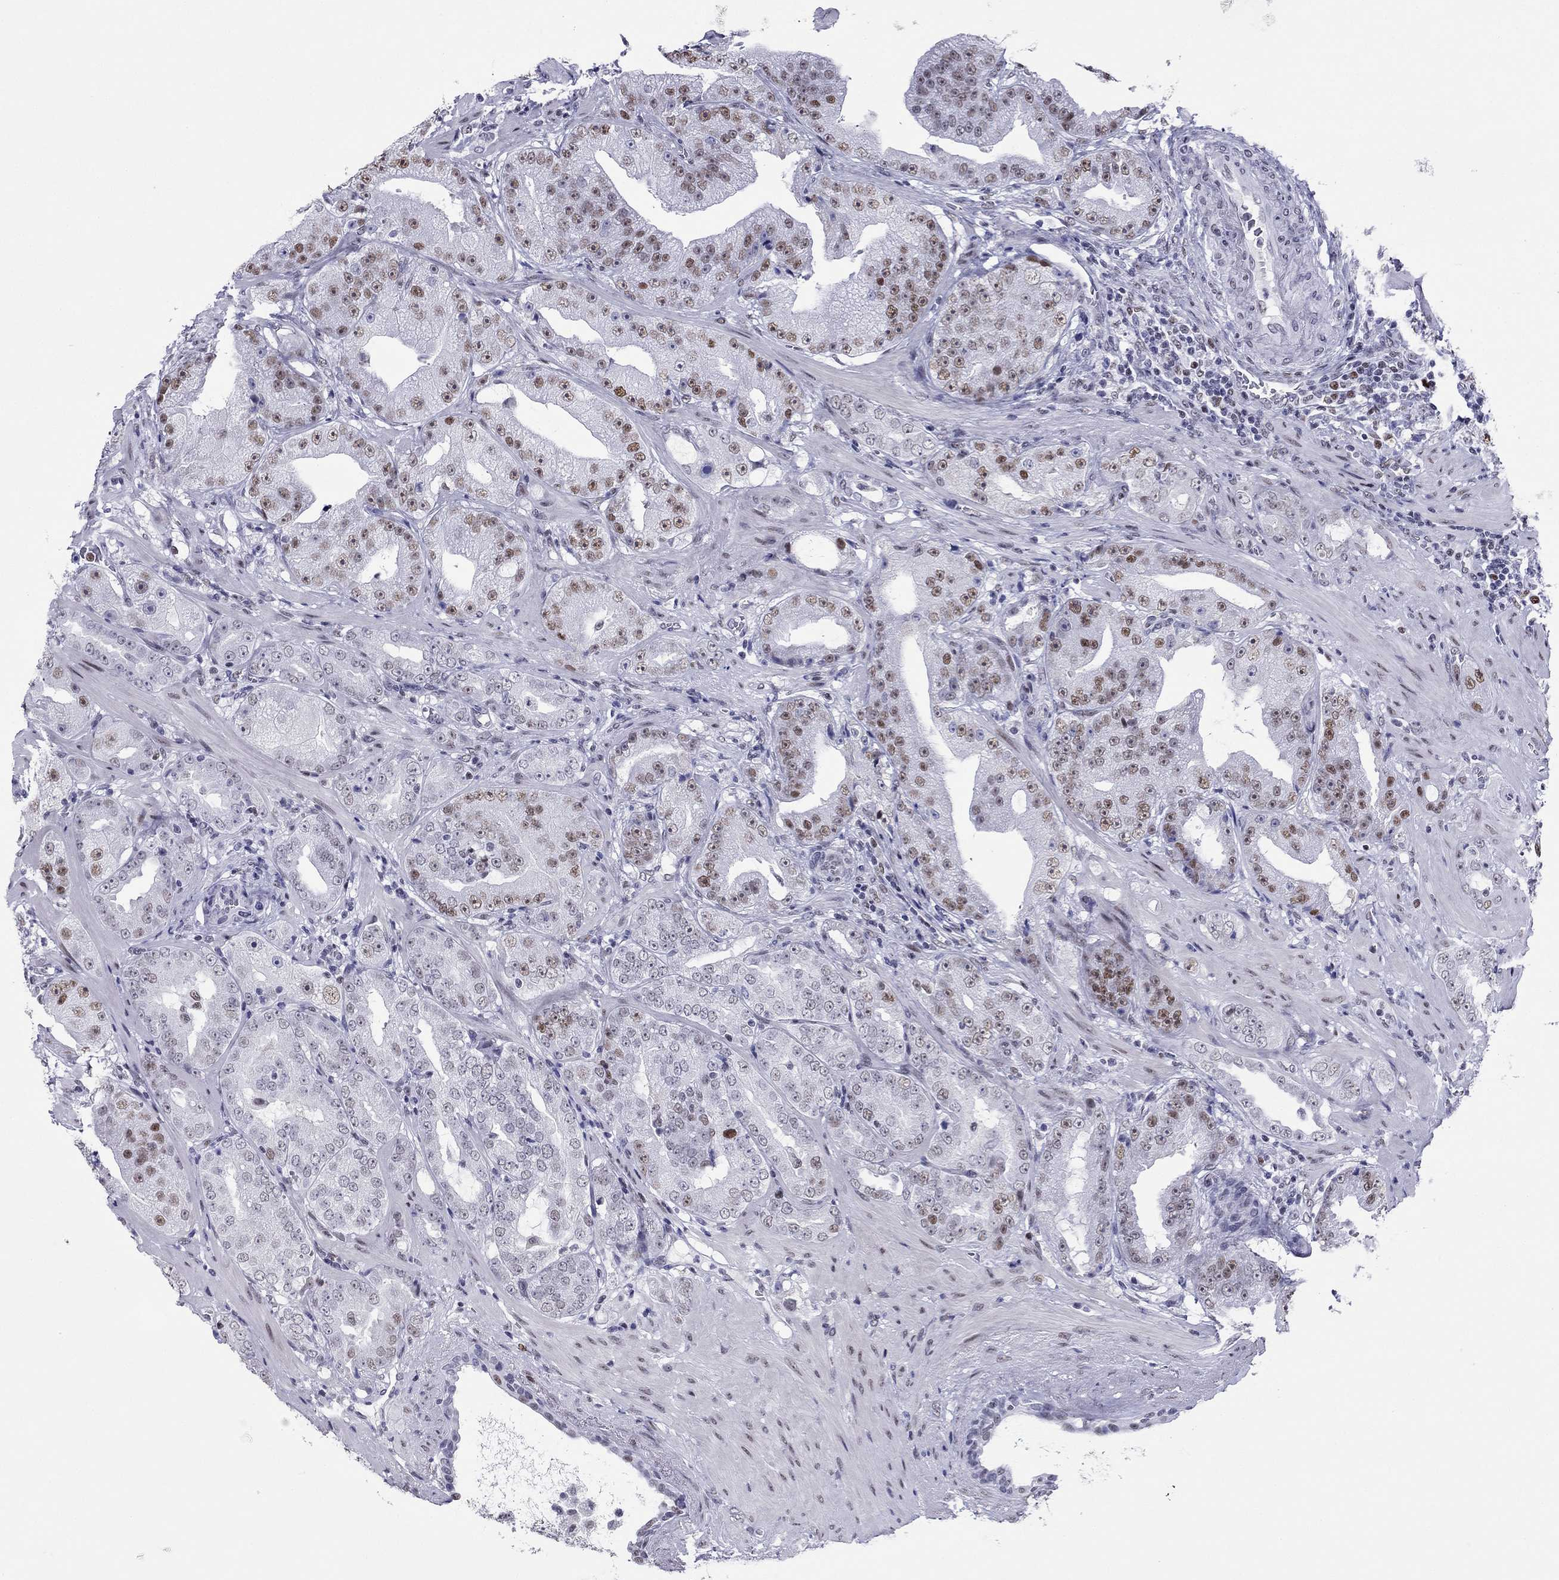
{"staining": {"intensity": "moderate", "quantity": "25%-75%", "location": "nuclear"}, "tissue": "prostate cancer", "cell_type": "Tumor cells", "image_type": "cancer", "snomed": [{"axis": "morphology", "description": "Adenocarcinoma, Low grade"}, {"axis": "topography", "description": "Prostate"}], "caption": "Immunohistochemistry staining of prostate cancer, which reveals medium levels of moderate nuclear expression in approximately 25%-75% of tumor cells indicating moderate nuclear protein expression. The staining was performed using DAB (3,3'-diaminobenzidine) (brown) for protein detection and nuclei were counterstained in hematoxylin (blue).", "gene": "PPM1G", "patient": {"sex": "male", "age": 62}}